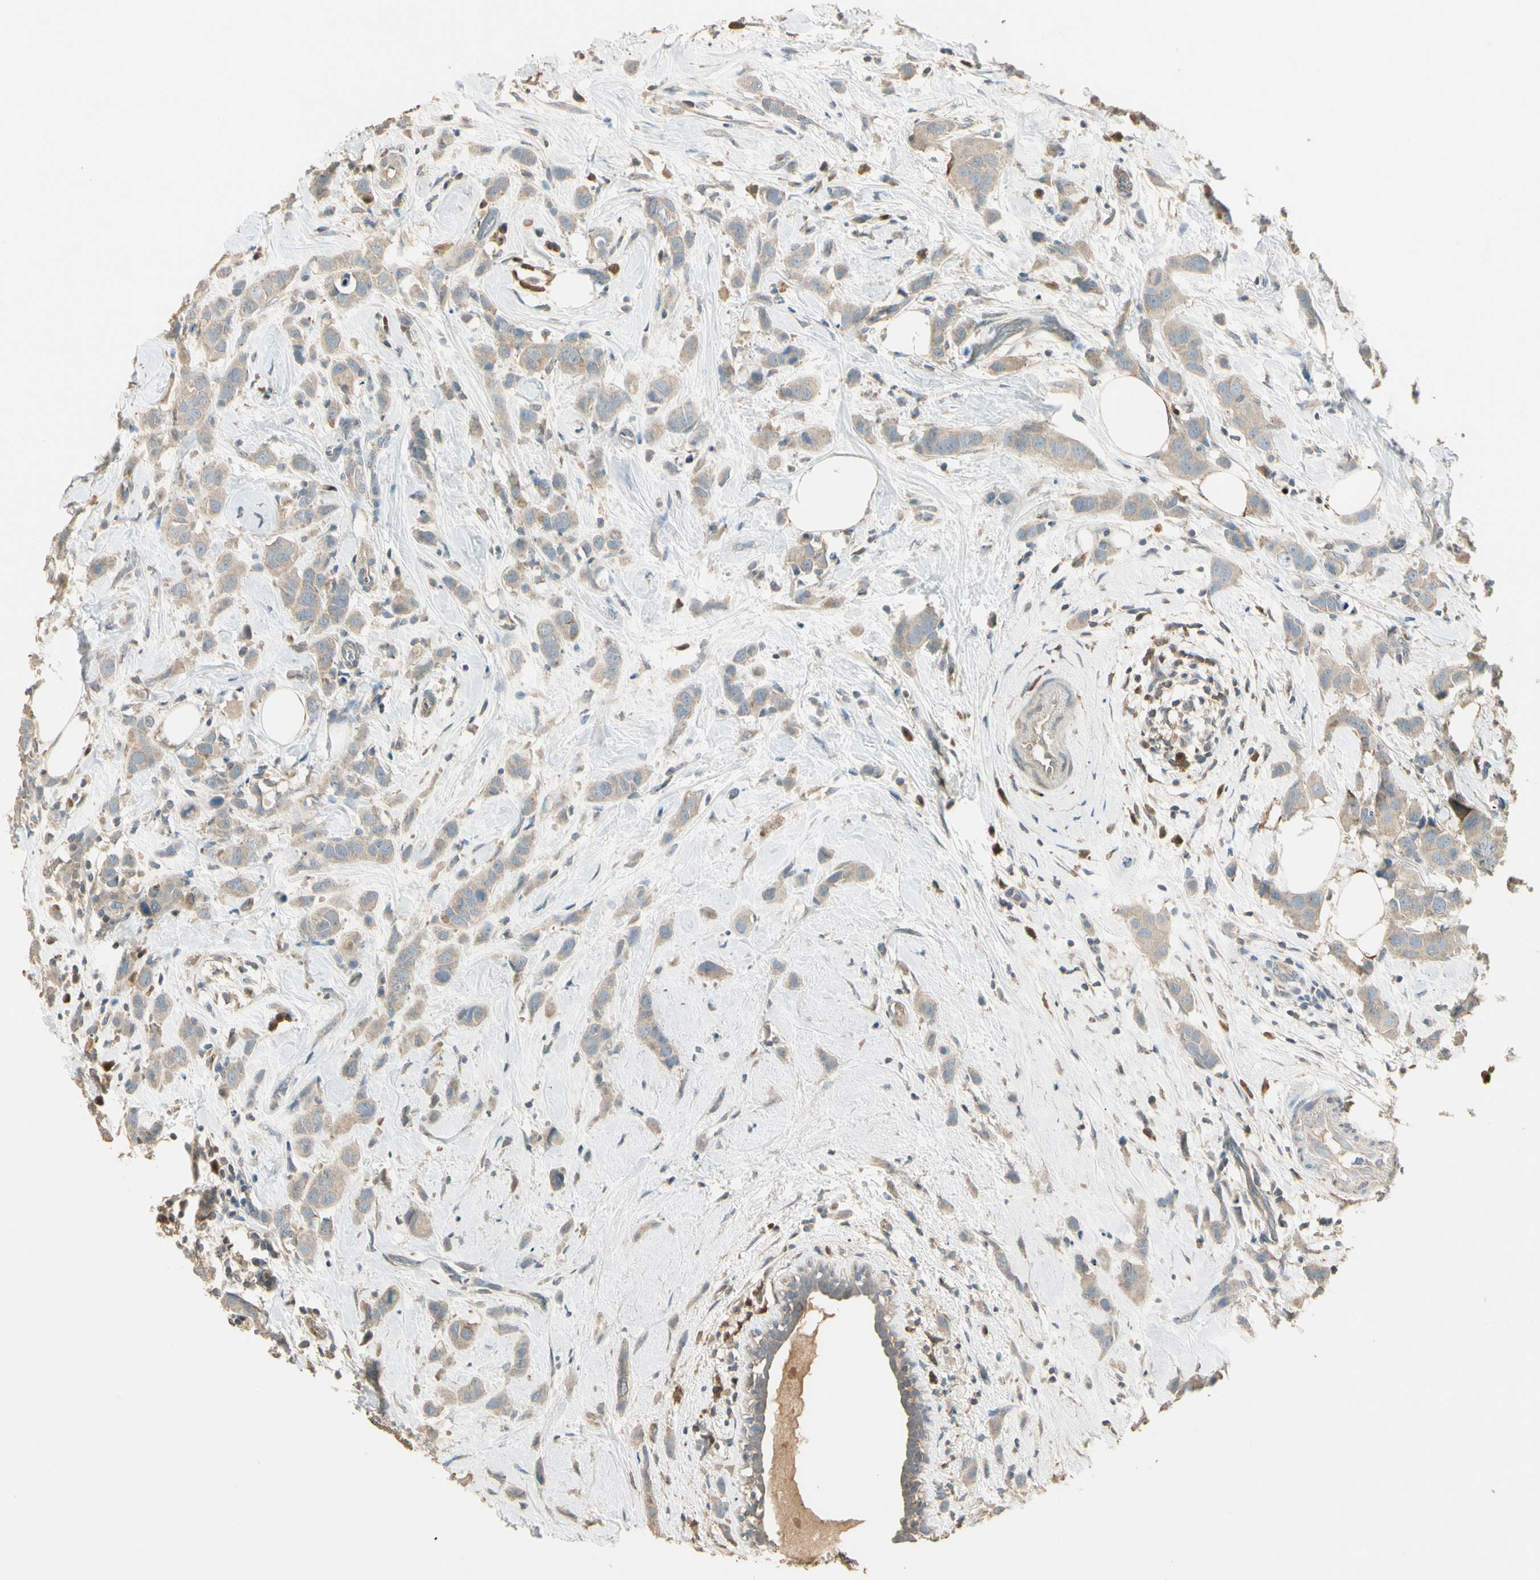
{"staining": {"intensity": "weak", "quantity": ">75%", "location": "cytoplasmic/membranous"}, "tissue": "breast cancer", "cell_type": "Tumor cells", "image_type": "cancer", "snomed": [{"axis": "morphology", "description": "Normal tissue, NOS"}, {"axis": "morphology", "description": "Duct carcinoma"}, {"axis": "topography", "description": "Breast"}], "caption": "Tumor cells display low levels of weak cytoplasmic/membranous expression in about >75% of cells in human breast invasive ductal carcinoma. Using DAB (brown) and hematoxylin (blue) stains, captured at high magnification using brightfield microscopy.", "gene": "PLXNA1", "patient": {"sex": "female", "age": 50}}